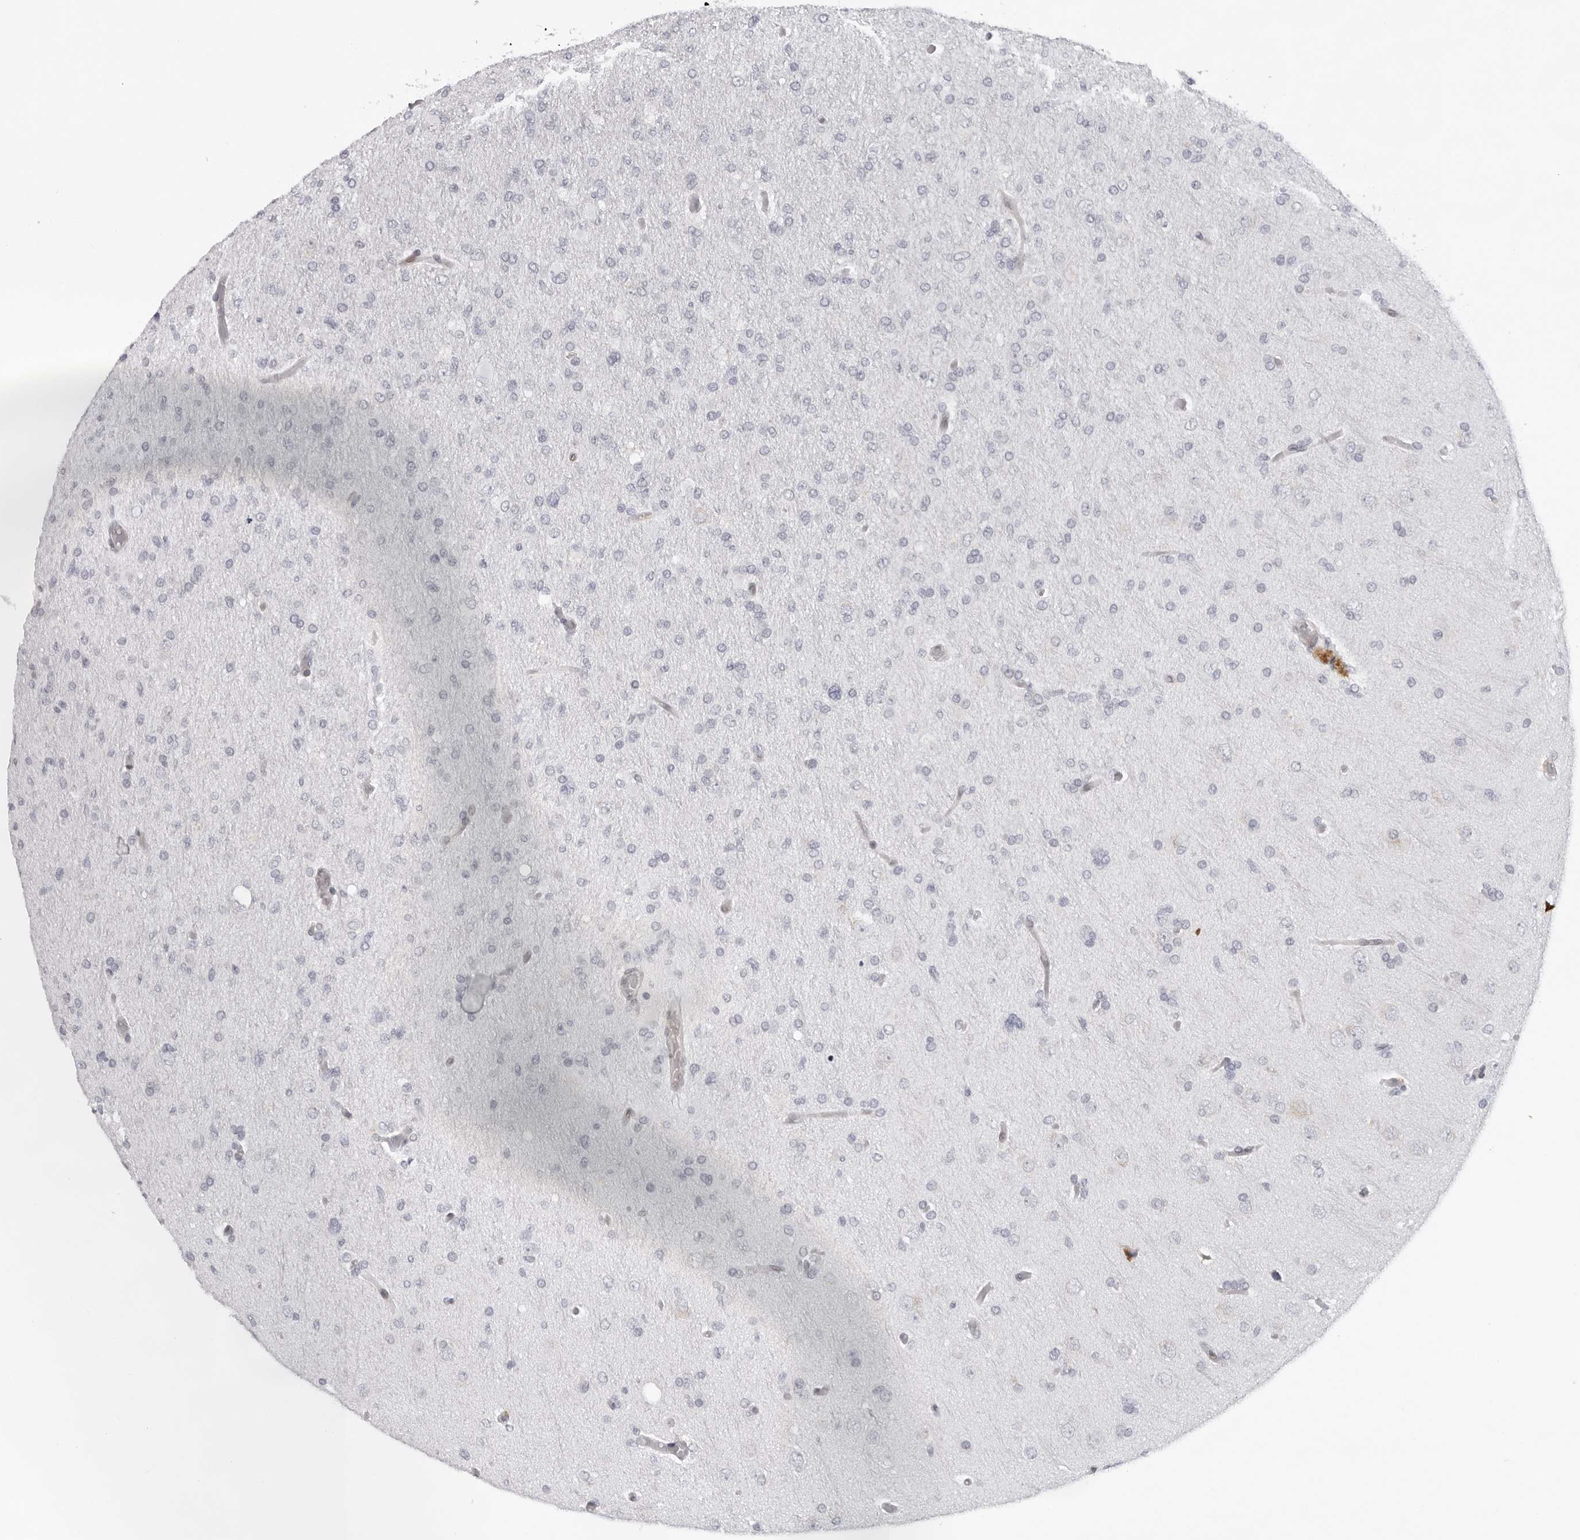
{"staining": {"intensity": "negative", "quantity": "none", "location": "none"}, "tissue": "glioma", "cell_type": "Tumor cells", "image_type": "cancer", "snomed": [{"axis": "morphology", "description": "Glioma, malignant, High grade"}, {"axis": "topography", "description": "Cerebral cortex"}], "caption": "Immunohistochemical staining of human malignant glioma (high-grade) displays no significant expression in tumor cells.", "gene": "CASP7", "patient": {"sex": "female", "age": 36}}